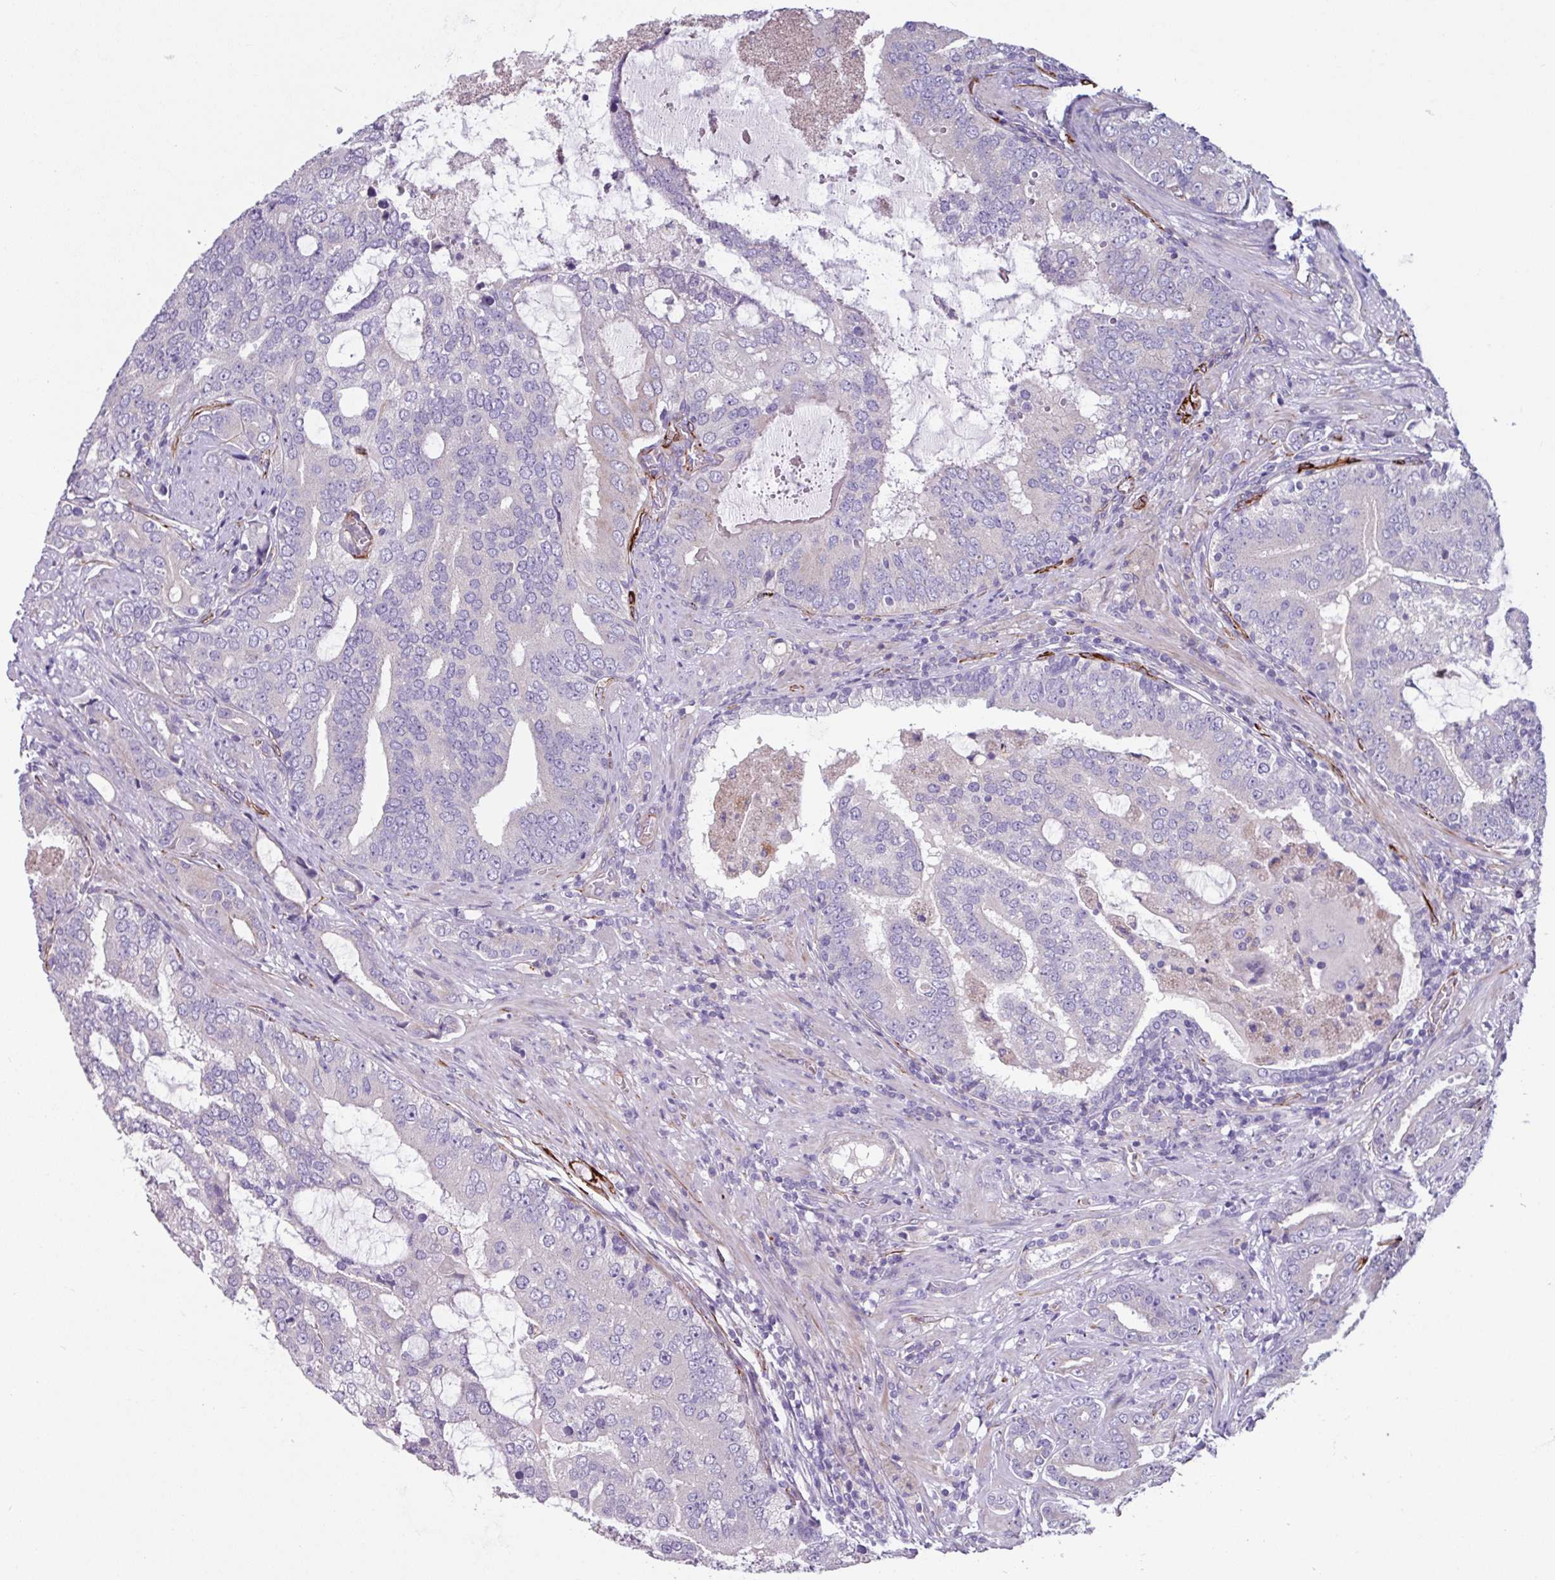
{"staining": {"intensity": "negative", "quantity": "none", "location": "none"}, "tissue": "prostate cancer", "cell_type": "Tumor cells", "image_type": "cancer", "snomed": [{"axis": "morphology", "description": "Adenocarcinoma, High grade"}, {"axis": "topography", "description": "Prostate"}], "caption": "An immunohistochemistry (IHC) image of high-grade adenocarcinoma (prostate) is shown. There is no staining in tumor cells of high-grade adenocarcinoma (prostate).", "gene": "BTD", "patient": {"sex": "male", "age": 55}}